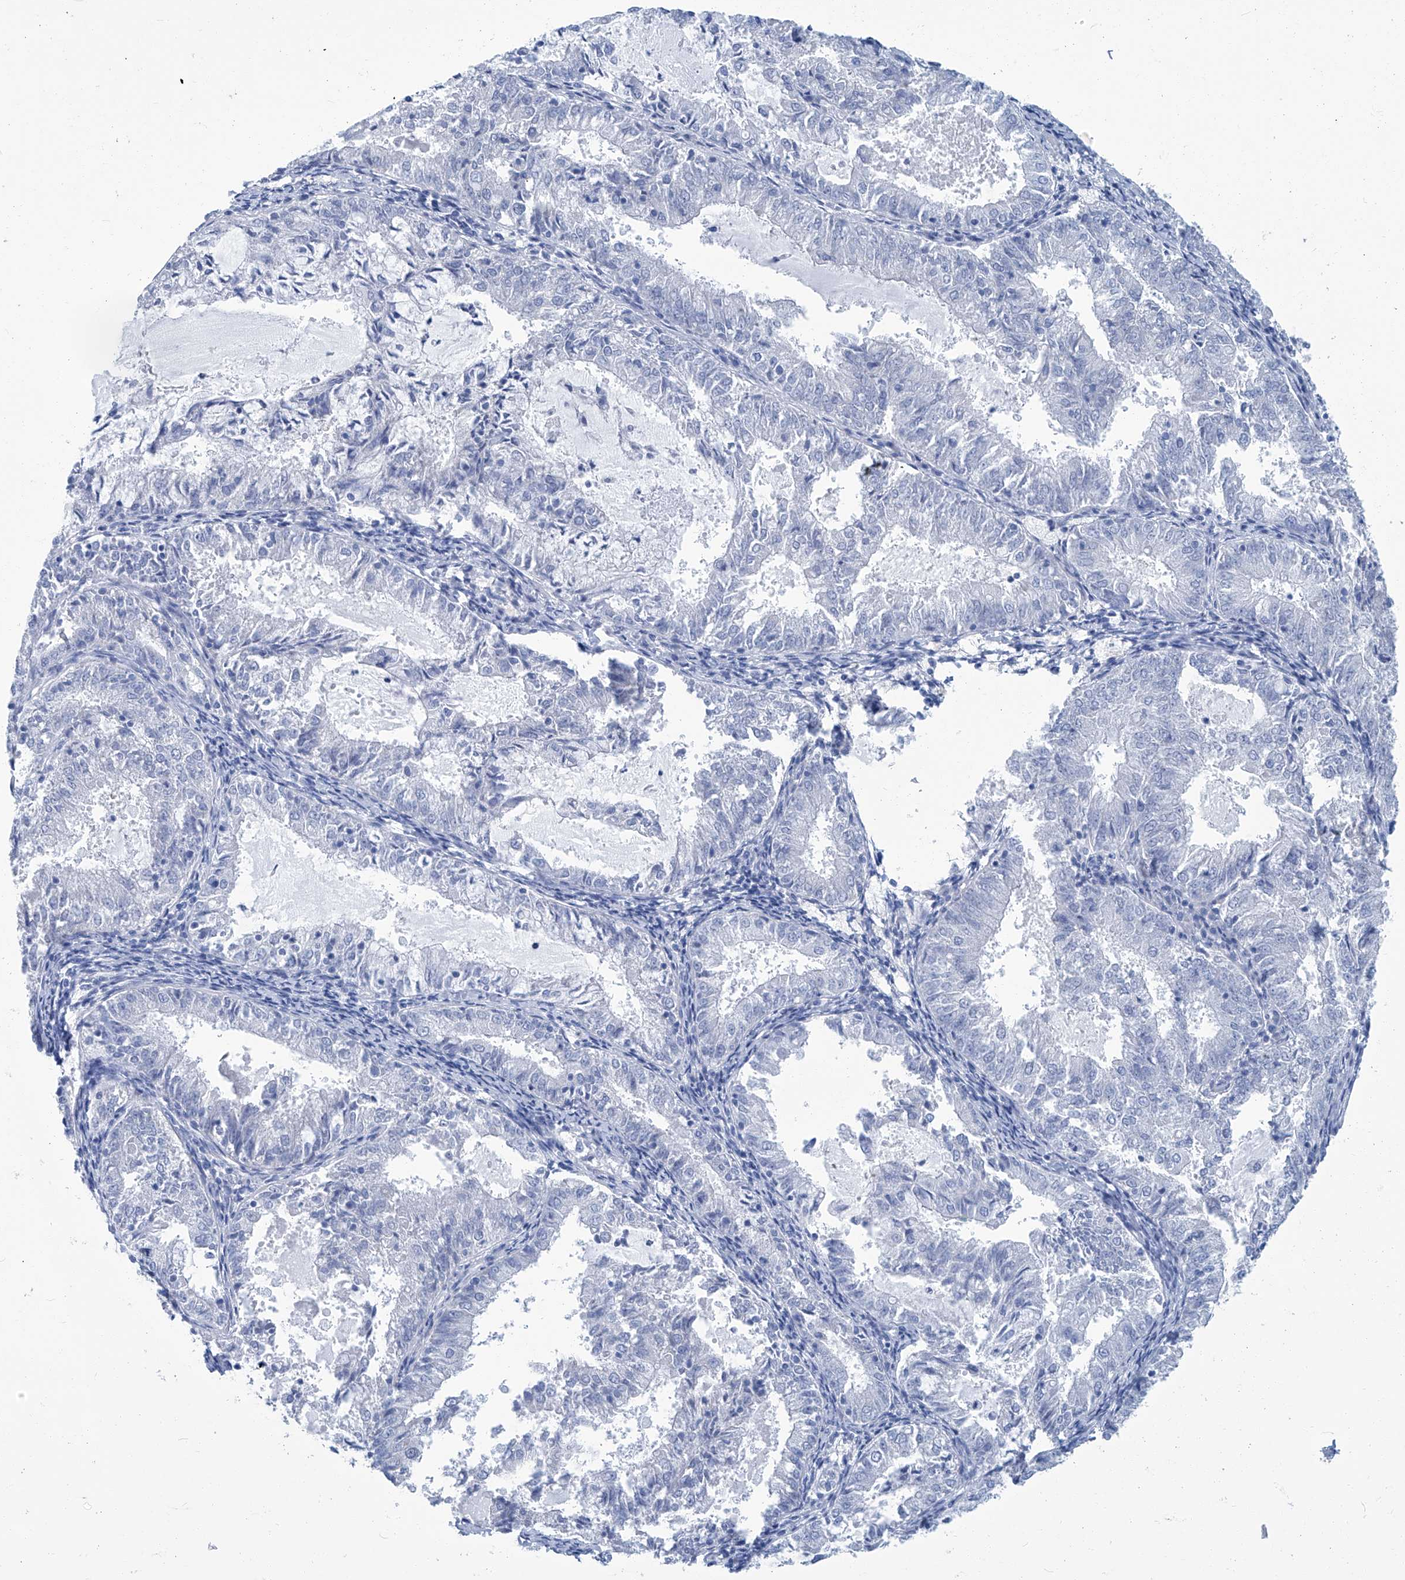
{"staining": {"intensity": "negative", "quantity": "none", "location": "none"}, "tissue": "endometrial cancer", "cell_type": "Tumor cells", "image_type": "cancer", "snomed": [{"axis": "morphology", "description": "Adenocarcinoma, NOS"}, {"axis": "topography", "description": "Endometrium"}], "caption": "Immunohistochemistry (IHC) of human adenocarcinoma (endometrial) displays no expression in tumor cells.", "gene": "PFKL", "patient": {"sex": "female", "age": 57}}